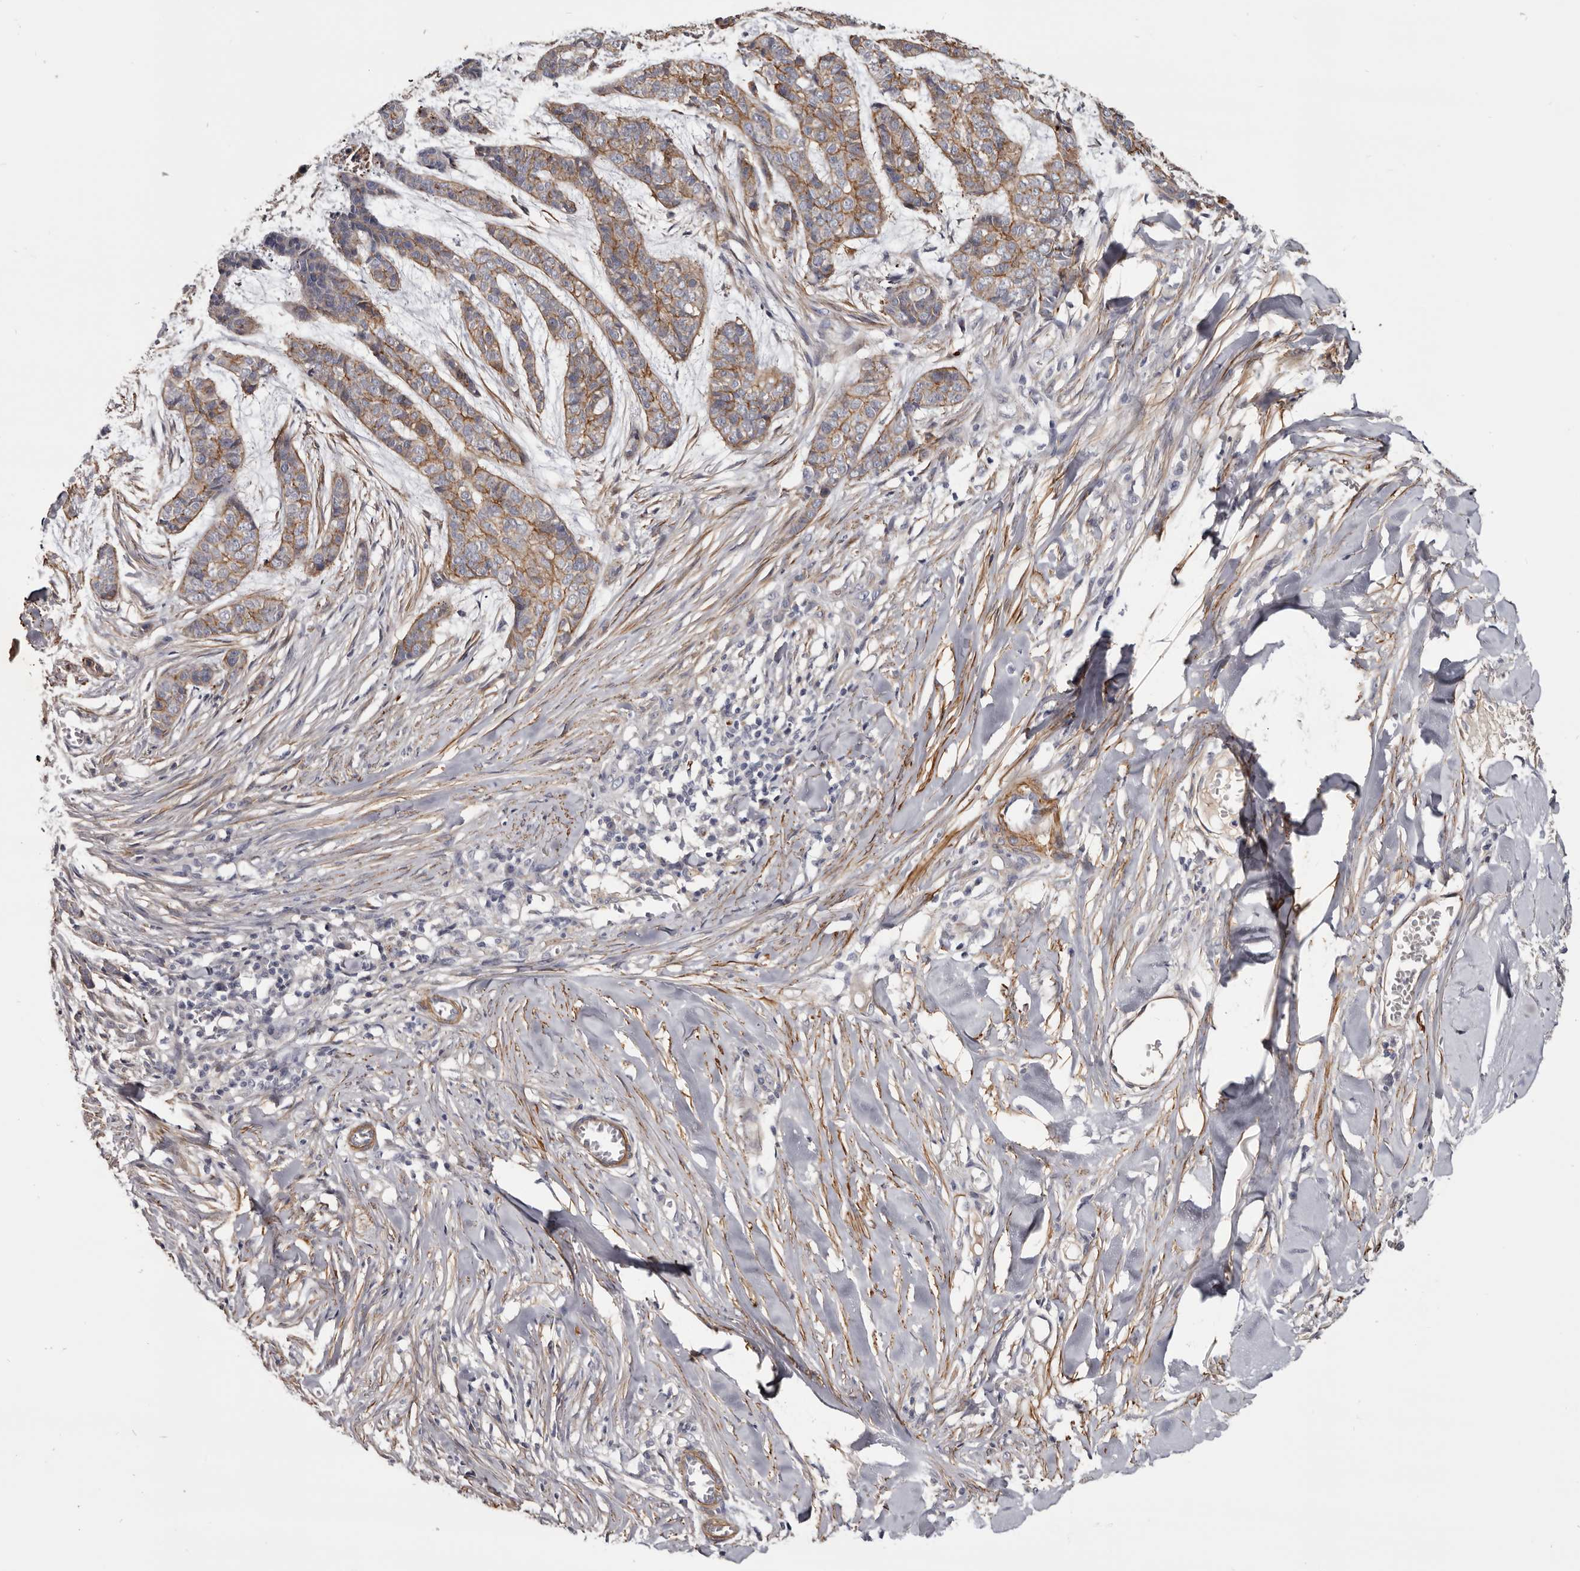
{"staining": {"intensity": "moderate", "quantity": ">75%", "location": "cytoplasmic/membranous"}, "tissue": "skin cancer", "cell_type": "Tumor cells", "image_type": "cancer", "snomed": [{"axis": "morphology", "description": "Basal cell carcinoma"}, {"axis": "topography", "description": "Skin"}], "caption": "A medium amount of moderate cytoplasmic/membranous positivity is present in approximately >75% of tumor cells in basal cell carcinoma (skin) tissue.", "gene": "CGN", "patient": {"sex": "female", "age": 64}}